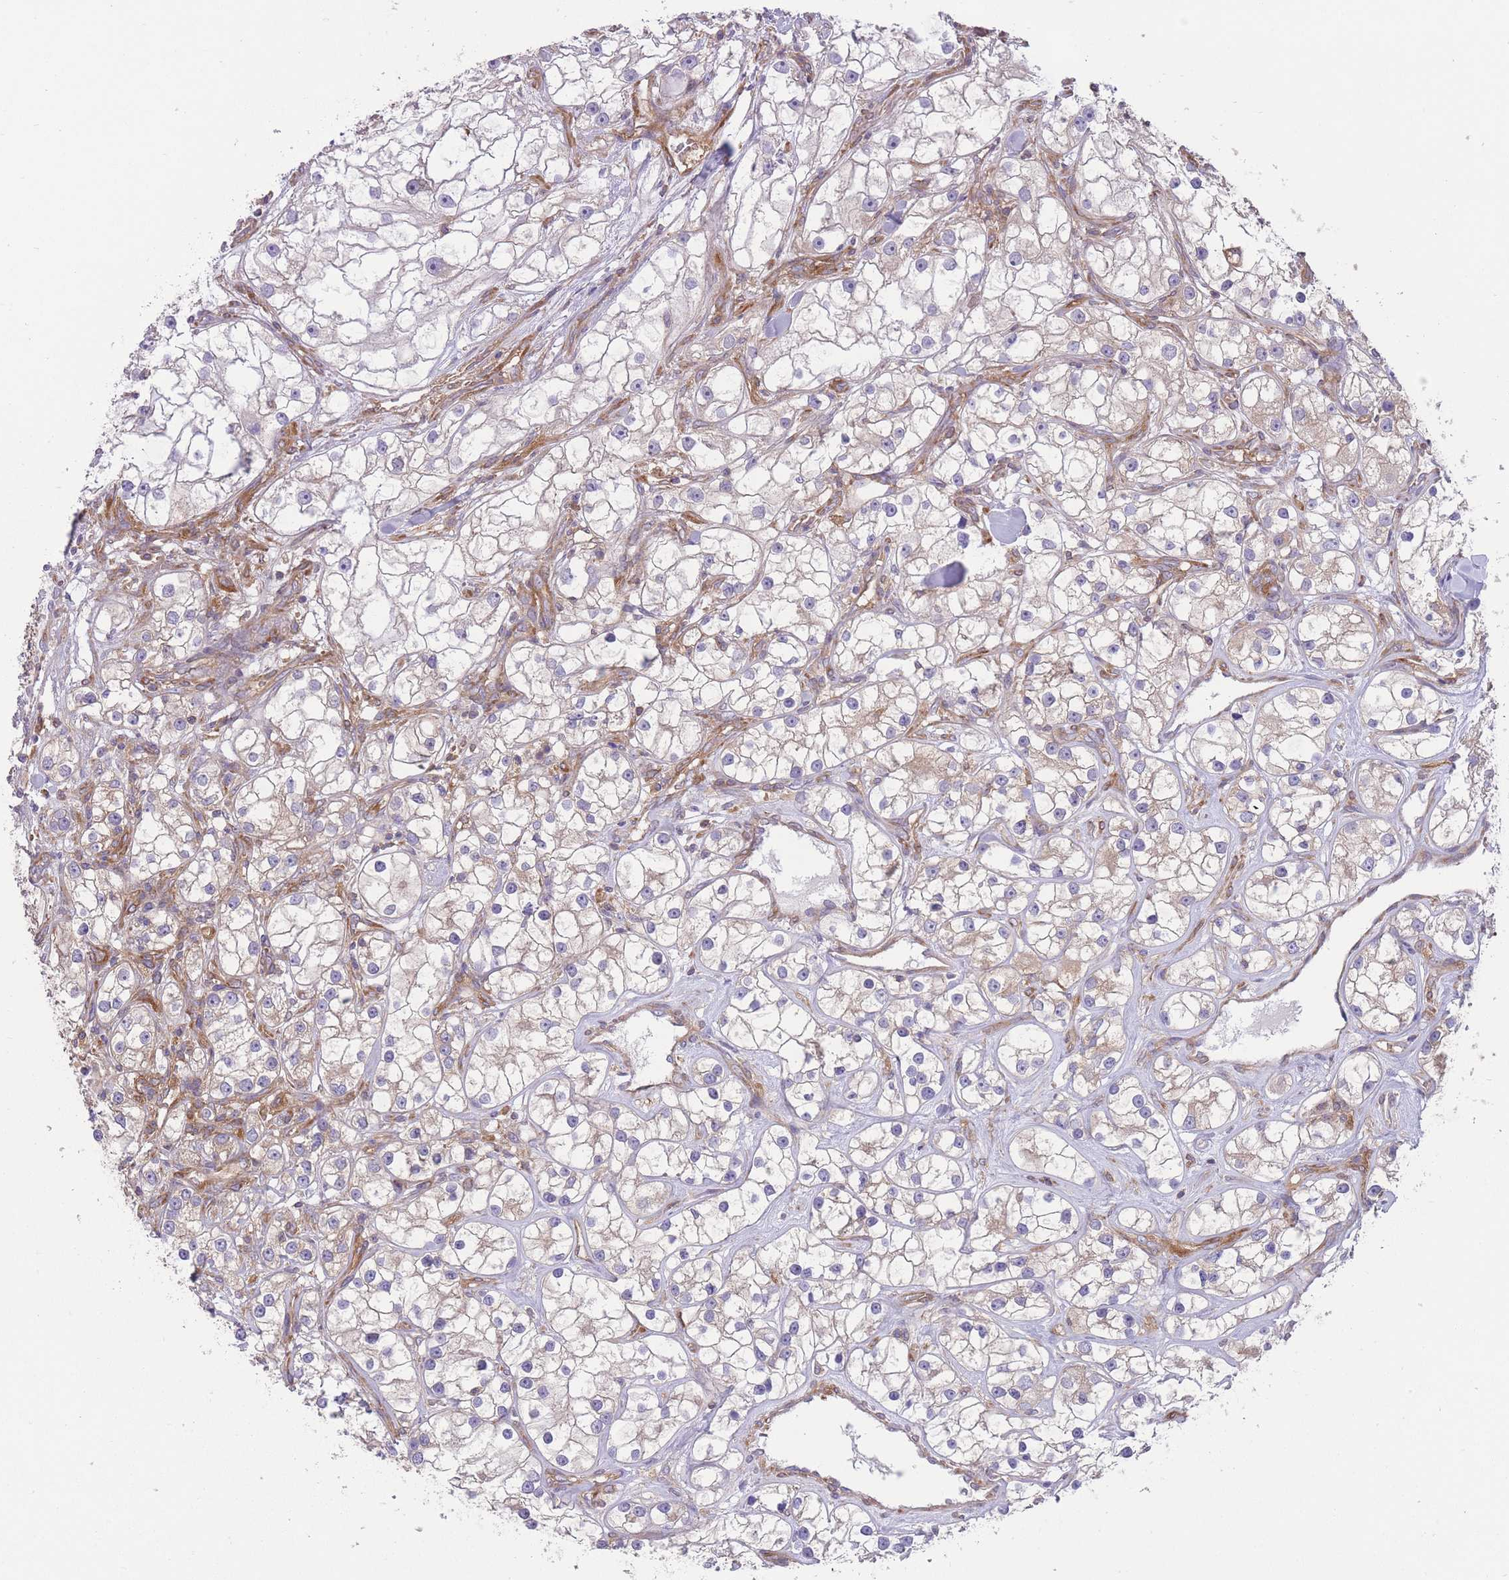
{"staining": {"intensity": "negative", "quantity": "none", "location": "none"}, "tissue": "renal cancer", "cell_type": "Tumor cells", "image_type": "cancer", "snomed": [{"axis": "morphology", "description": "Adenocarcinoma, NOS"}, {"axis": "topography", "description": "Kidney"}], "caption": "A micrograph of human renal cancer (adenocarcinoma) is negative for staining in tumor cells. (Brightfield microscopy of DAB (3,3'-diaminobenzidine) immunohistochemistry at high magnification).", "gene": "PRKAR1A", "patient": {"sex": "male", "age": 77}}